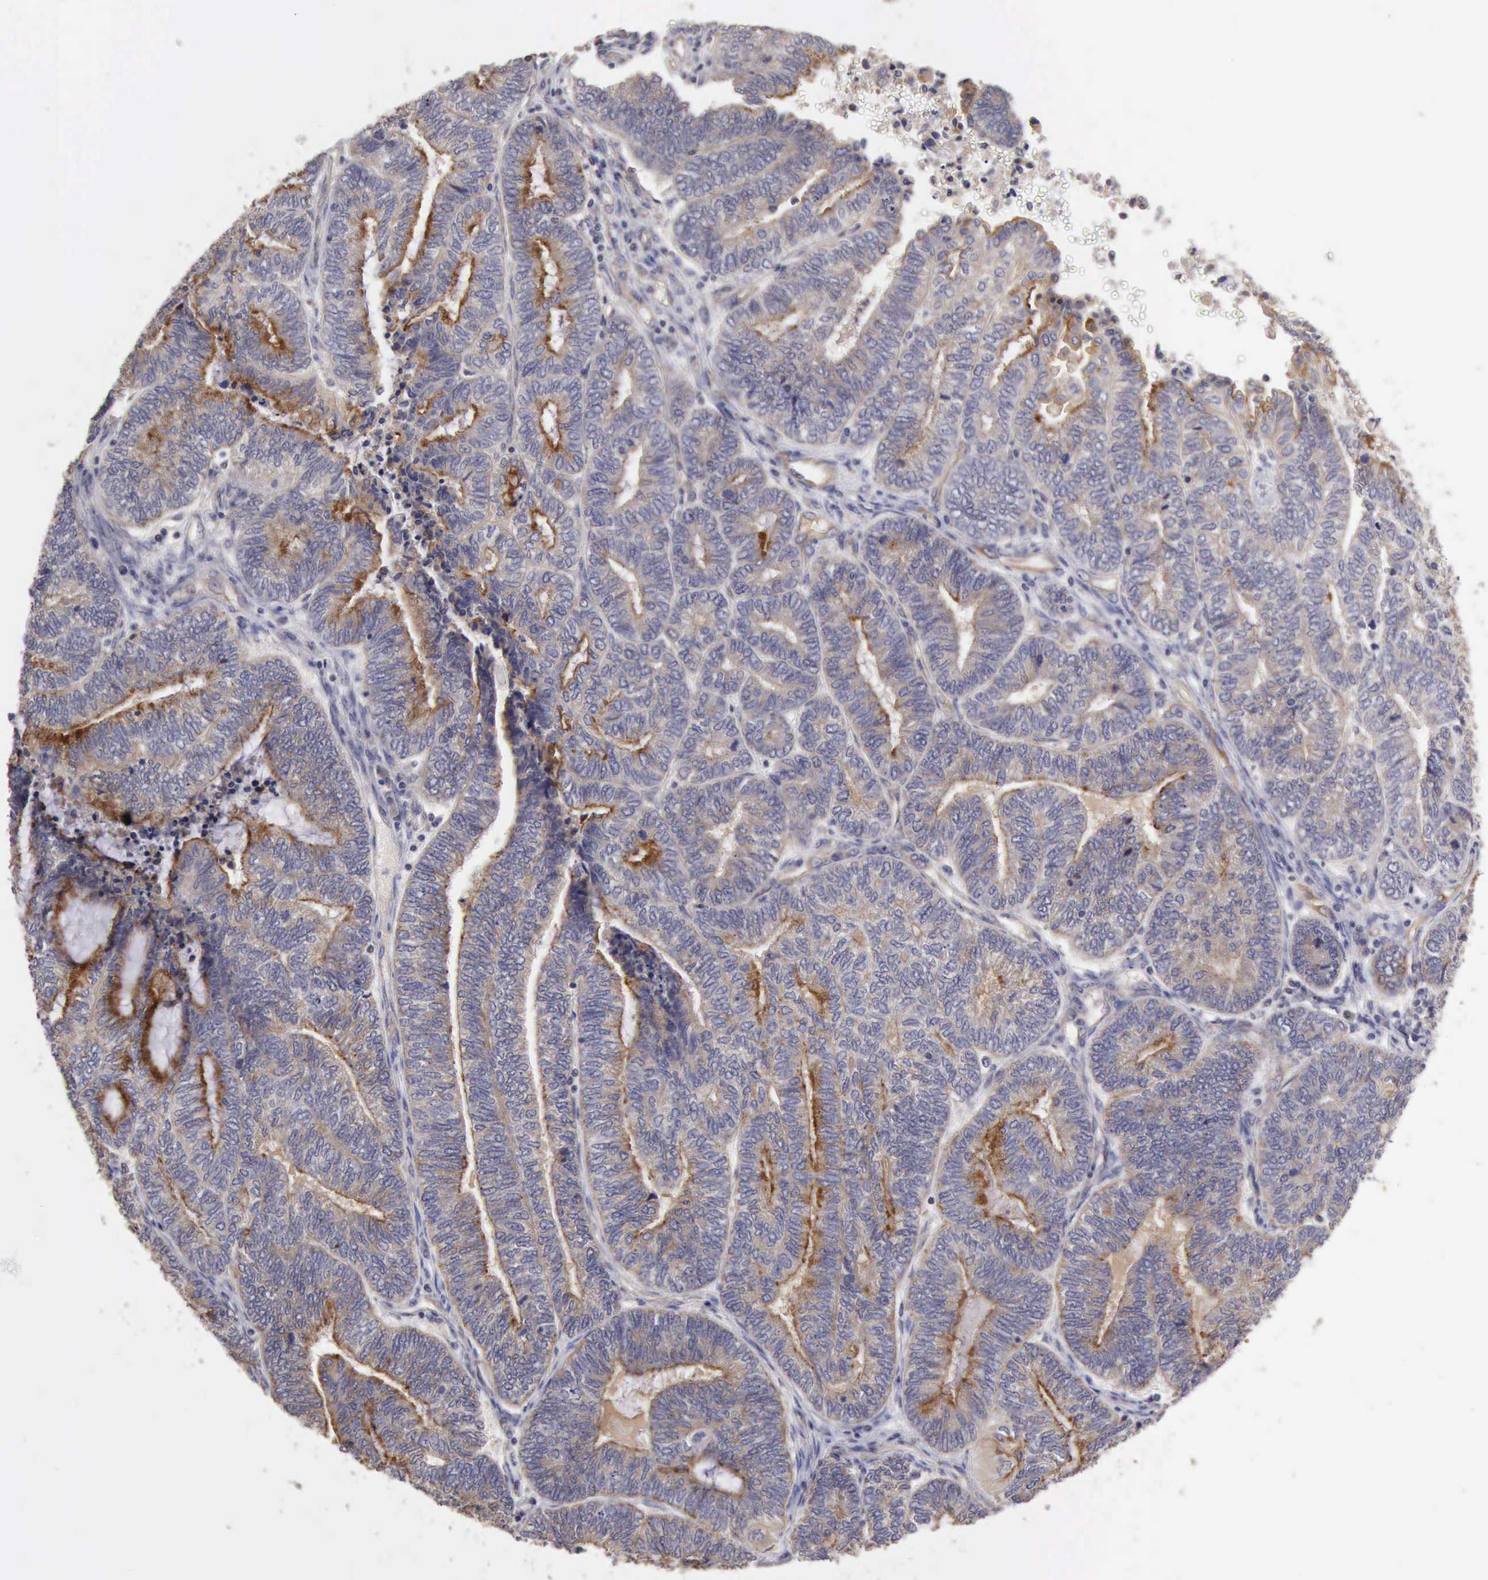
{"staining": {"intensity": "negative", "quantity": "none", "location": "none"}, "tissue": "endometrial cancer", "cell_type": "Tumor cells", "image_type": "cancer", "snomed": [{"axis": "morphology", "description": "Adenocarcinoma, NOS"}, {"axis": "topography", "description": "Uterus"}, {"axis": "topography", "description": "Endometrium"}], "caption": "Immunohistochemistry (IHC) histopathology image of neoplastic tissue: human endometrial adenocarcinoma stained with DAB exhibits no significant protein expression in tumor cells.", "gene": "BMX", "patient": {"sex": "female", "age": 70}}